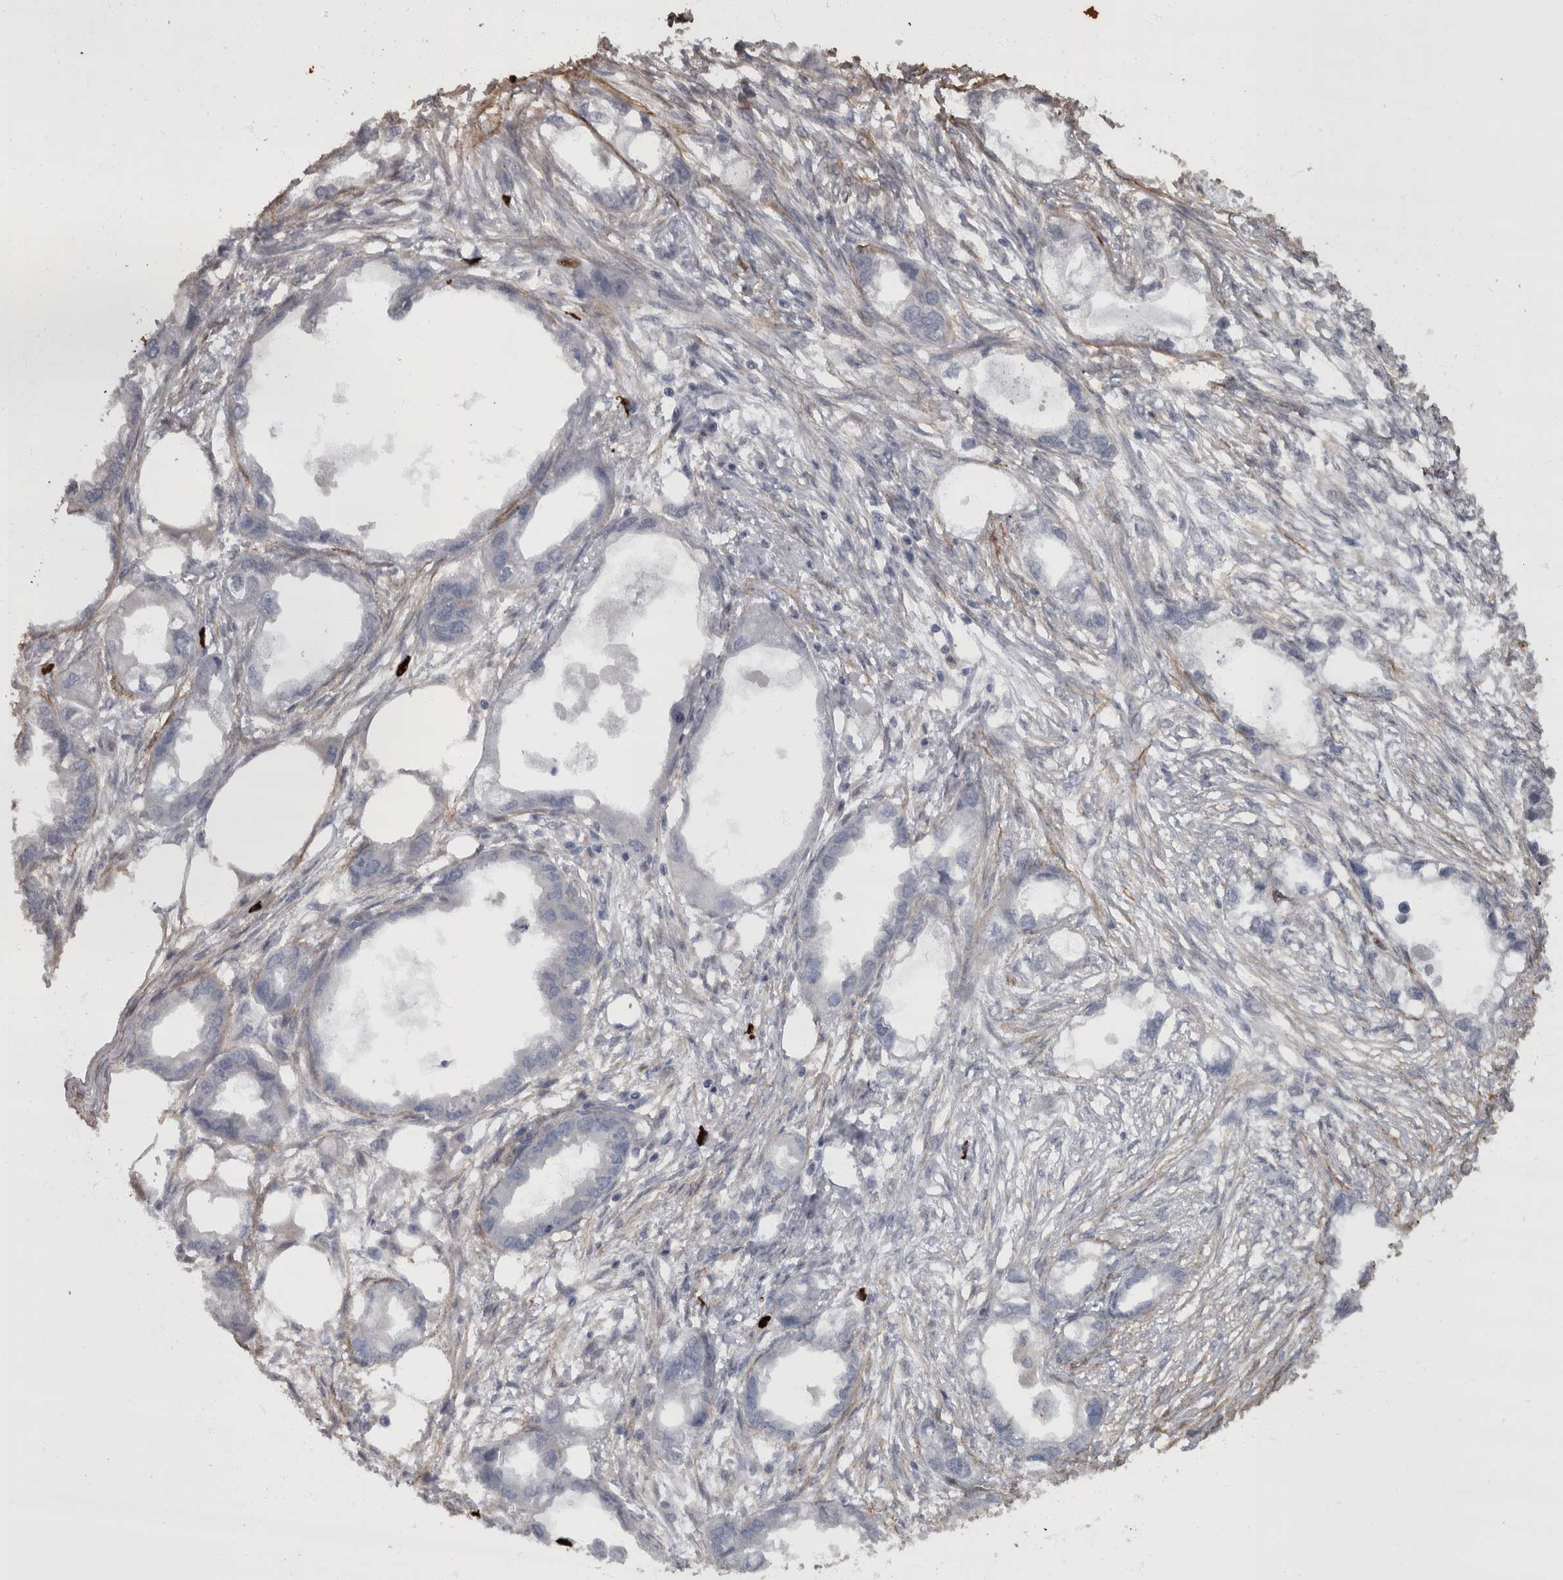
{"staining": {"intensity": "negative", "quantity": "none", "location": "none"}, "tissue": "endometrial cancer", "cell_type": "Tumor cells", "image_type": "cancer", "snomed": [{"axis": "morphology", "description": "Adenocarcinoma, NOS"}, {"axis": "morphology", "description": "Adenocarcinoma, metastatic, NOS"}, {"axis": "topography", "description": "Adipose tissue"}, {"axis": "topography", "description": "Endometrium"}], "caption": "A photomicrograph of human adenocarcinoma (endometrial) is negative for staining in tumor cells.", "gene": "MASTL", "patient": {"sex": "female", "age": 67}}